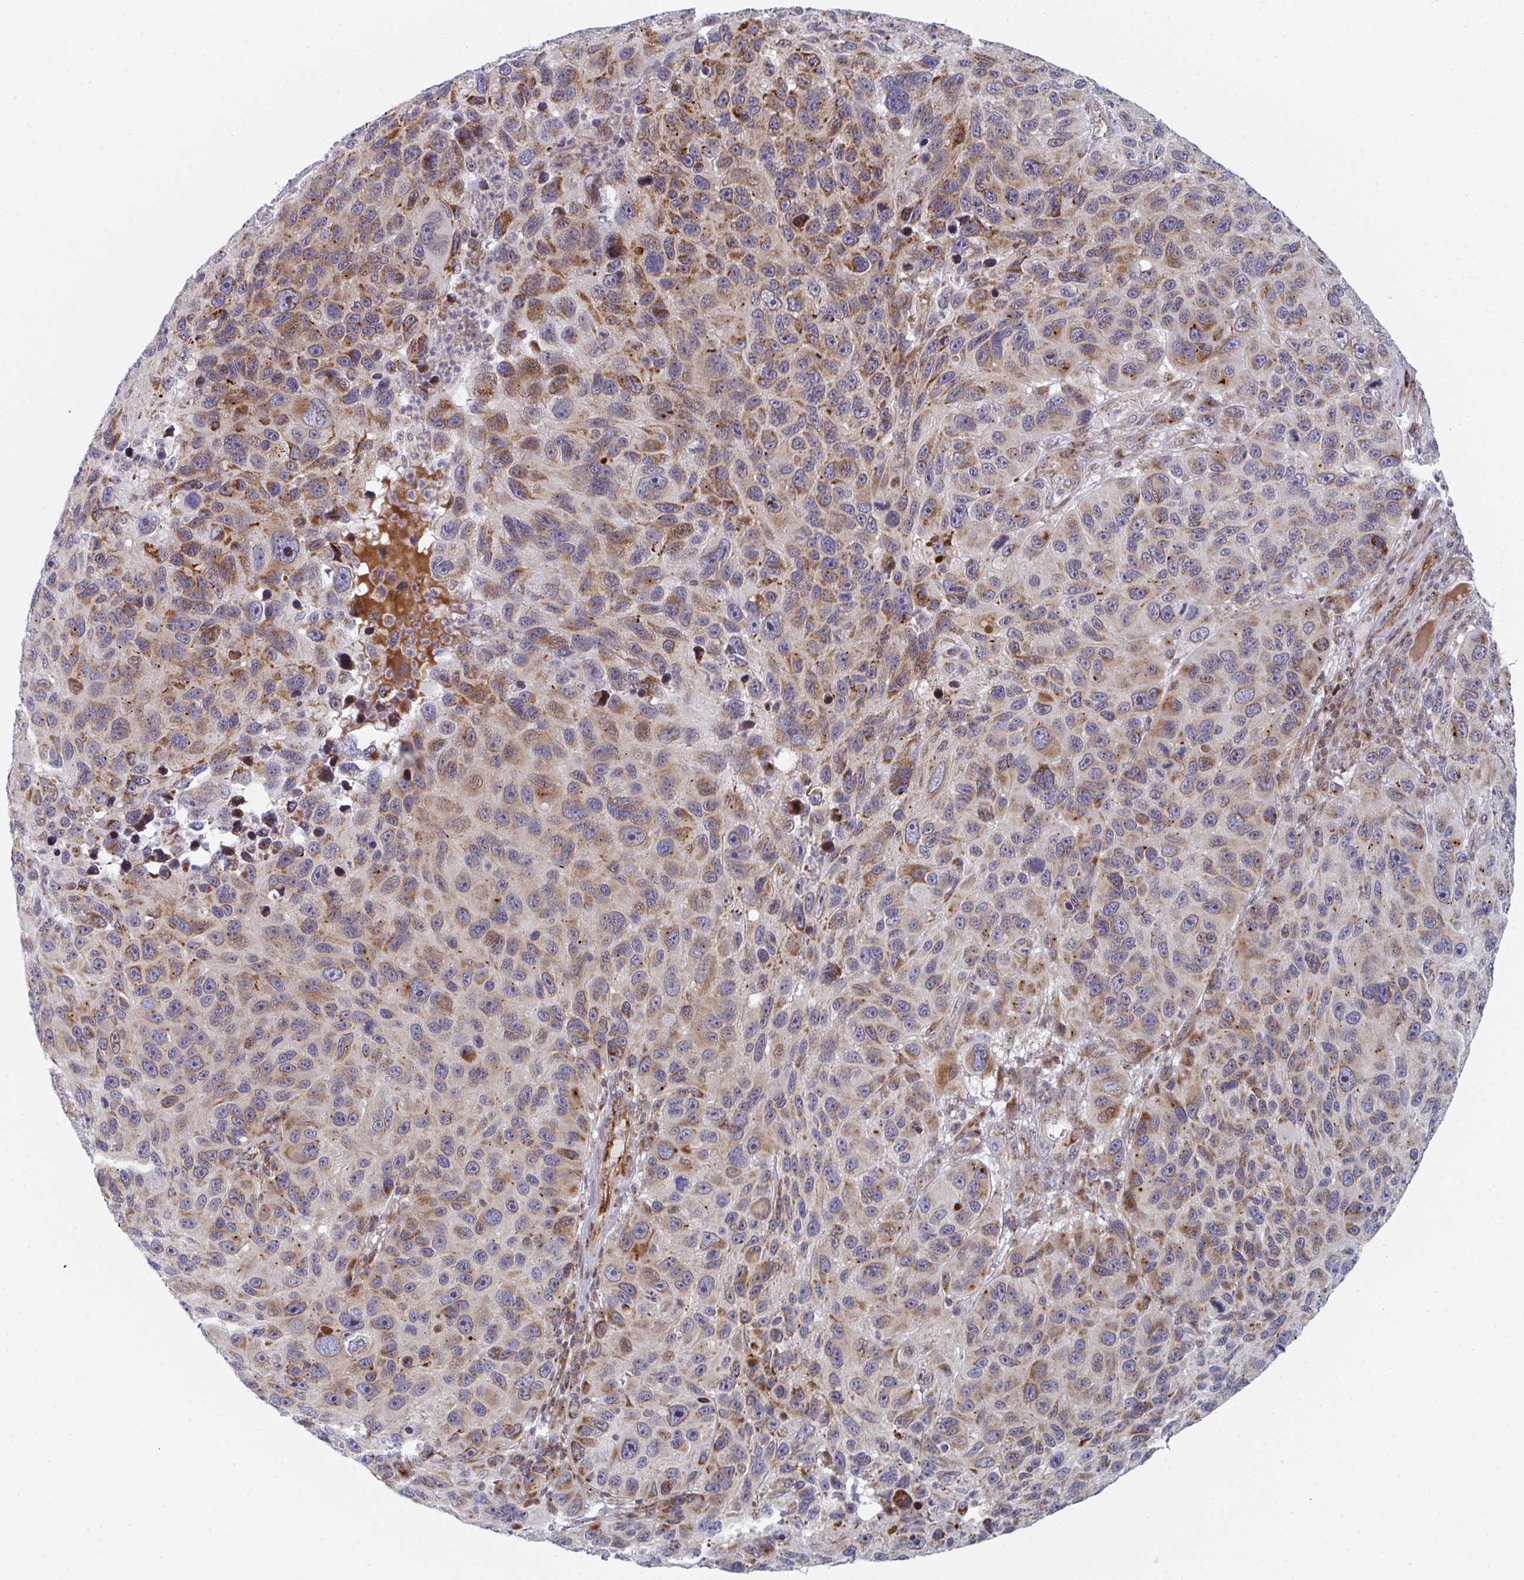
{"staining": {"intensity": "moderate", "quantity": "25%-75%", "location": "cytoplasmic/membranous"}, "tissue": "melanoma", "cell_type": "Tumor cells", "image_type": "cancer", "snomed": [{"axis": "morphology", "description": "Malignant melanoma, NOS"}, {"axis": "topography", "description": "Skin"}], "caption": "Protein expression by IHC shows moderate cytoplasmic/membranous staining in about 25%-75% of tumor cells in malignant melanoma.", "gene": "PRKCH", "patient": {"sex": "male", "age": 53}}